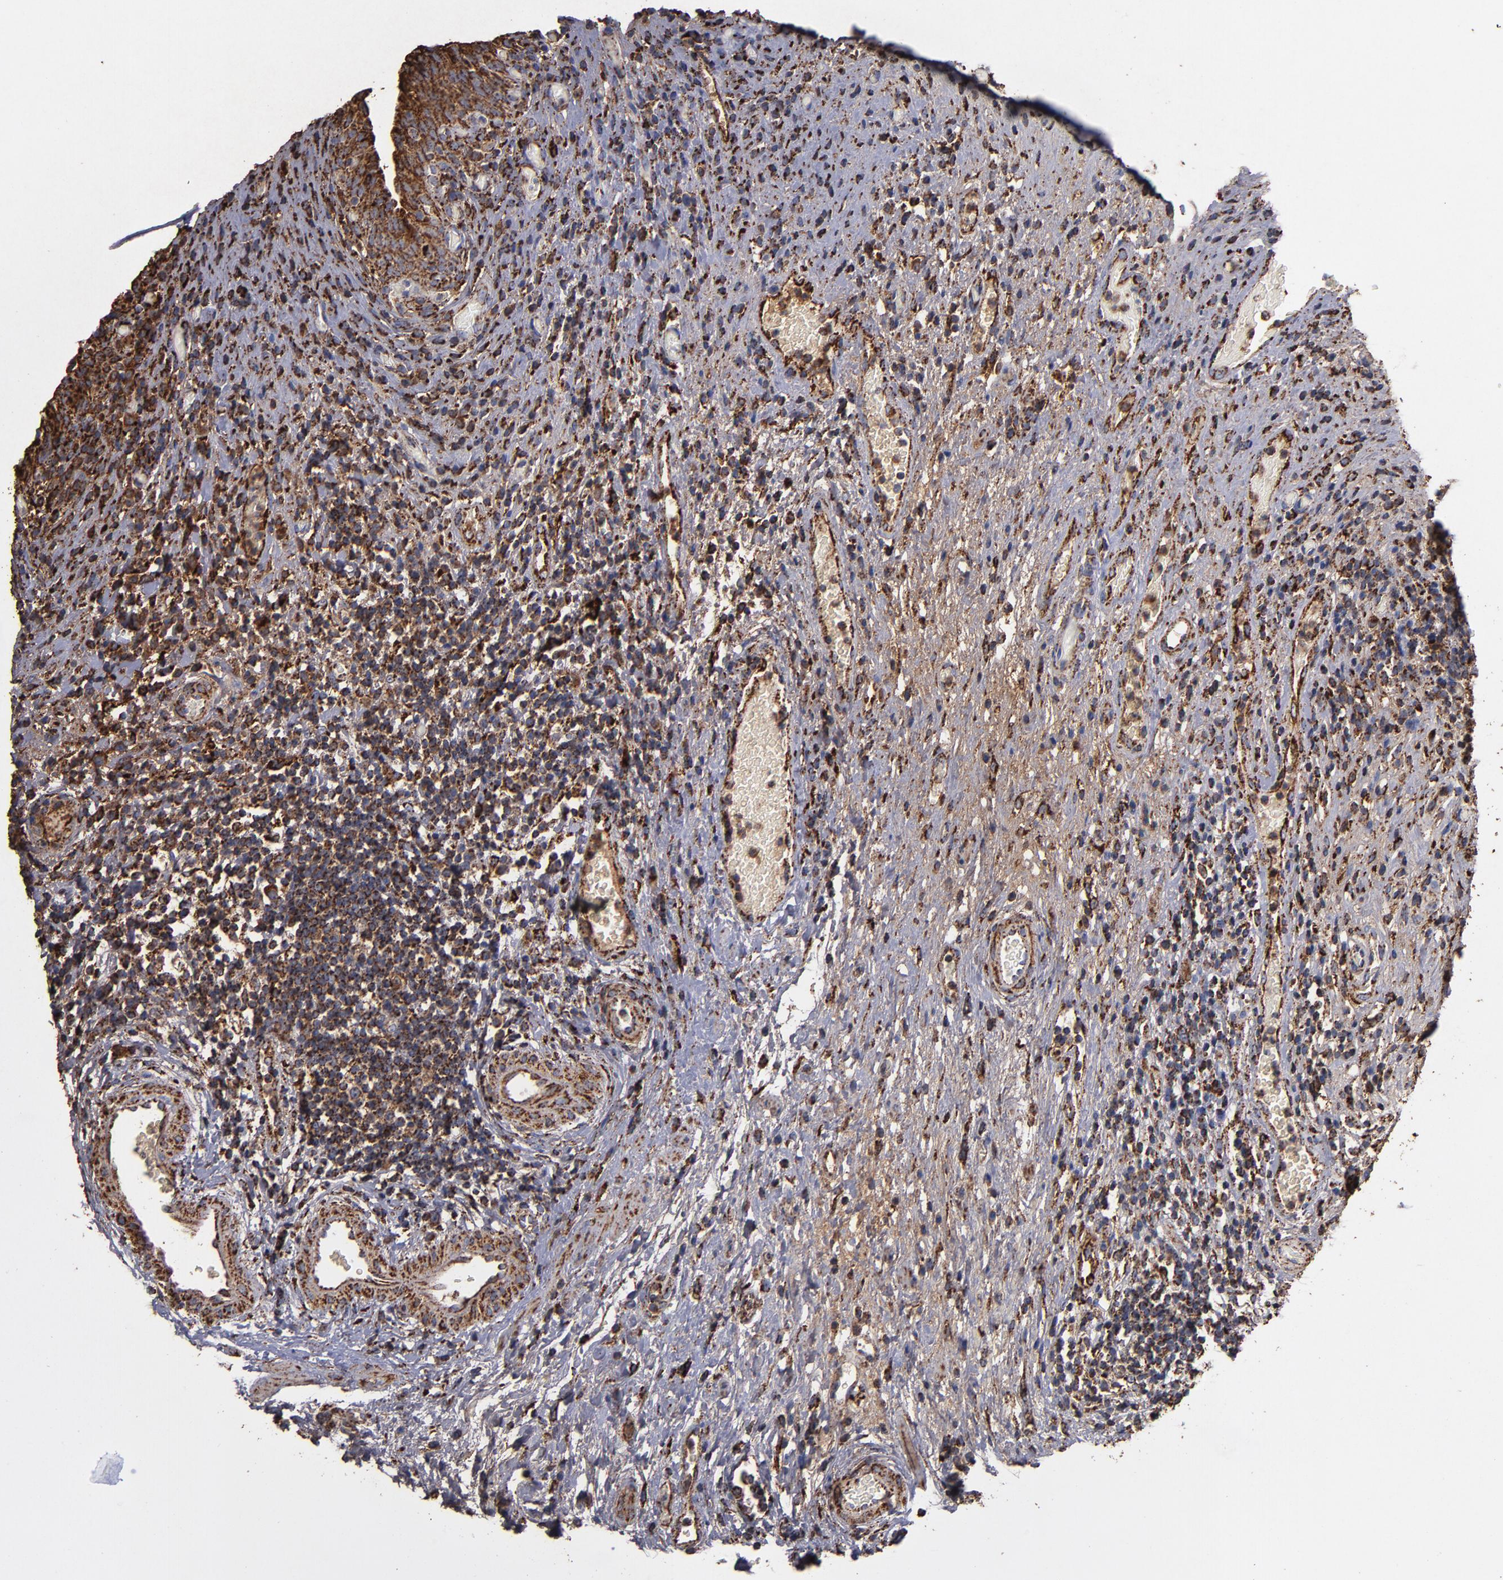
{"staining": {"intensity": "strong", "quantity": ">75%", "location": "cytoplasmic/membranous"}, "tissue": "urinary bladder", "cell_type": "Urothelial cells", "image_type": "normal", "snomed": [{"axis": "morphology", "description": "Normal tissue, NOS"}, {"axis": "morphology", "description": "Urothelial carcinoma, High grade"}, {"axis": "topography", "description": "Urinary bladder"}], "caption": "A high-resolution histopathology image shows immunohistochemistry staining of normal urinary bladder, which exhibits strong cytoplasmic/membranous expression in about >75% of urothelial cells.", "gene": "SOD2", "patient": {"sex": "male", "age": 51}}